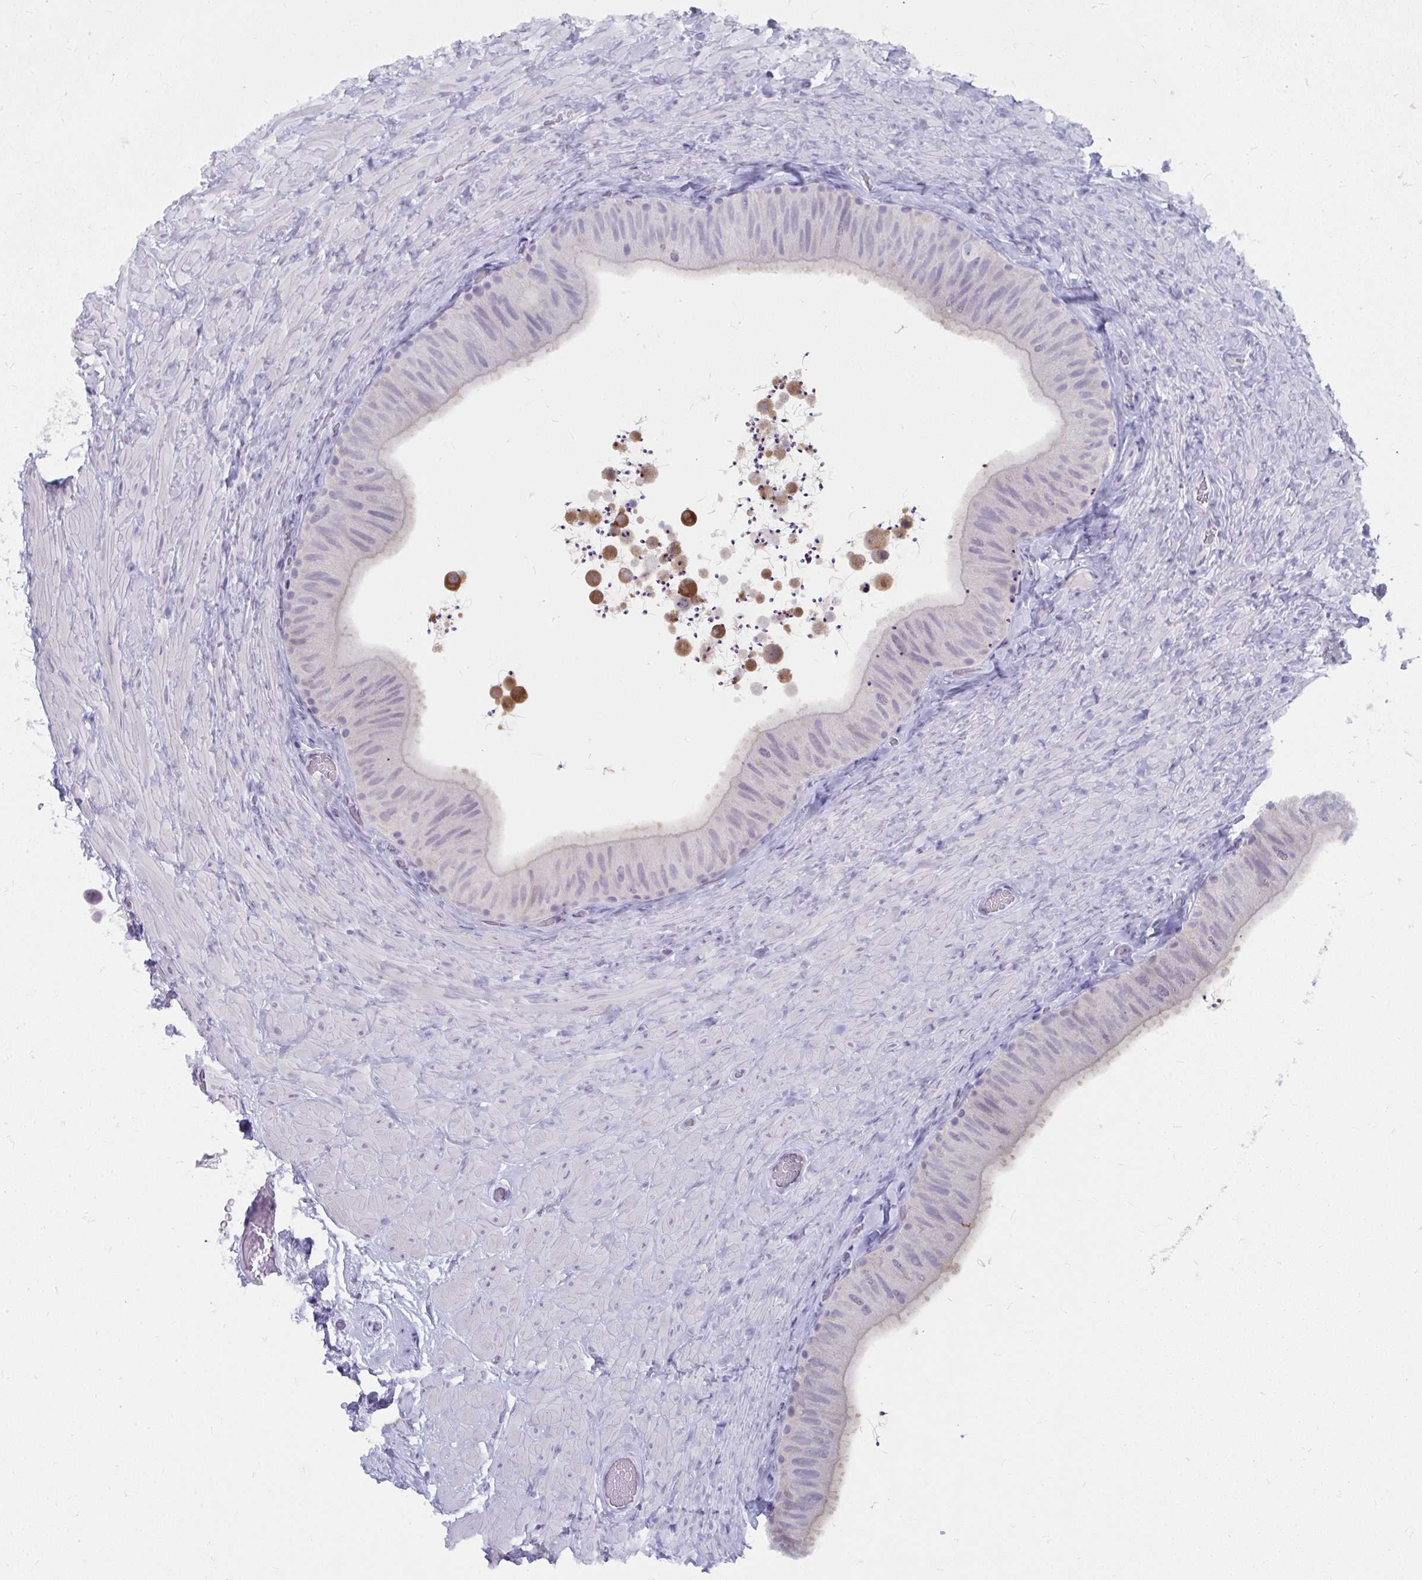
{"staining": {"intensity": "weak", "quantity": "<25%", "location": "cytoplasmic/membranous"}, "tissue": "epididymis", "cell_type": "Glandular cells", "image_type": "normal", "snomed": [{"axis": "morphology", "description": "Normal tissue, NOS"}, {"axis": "topography", "description": "Epididymis, spermatic cord, NOS"}, {"axis": "topography", "description": "Epididymis"}], "caption": "An immunohistochemistry image of normal epididymis is shown. There is no staining in glandular cells of epididymis.", "gene": "UGT3A2", "patient": {"sex": "male", "age": 31}}